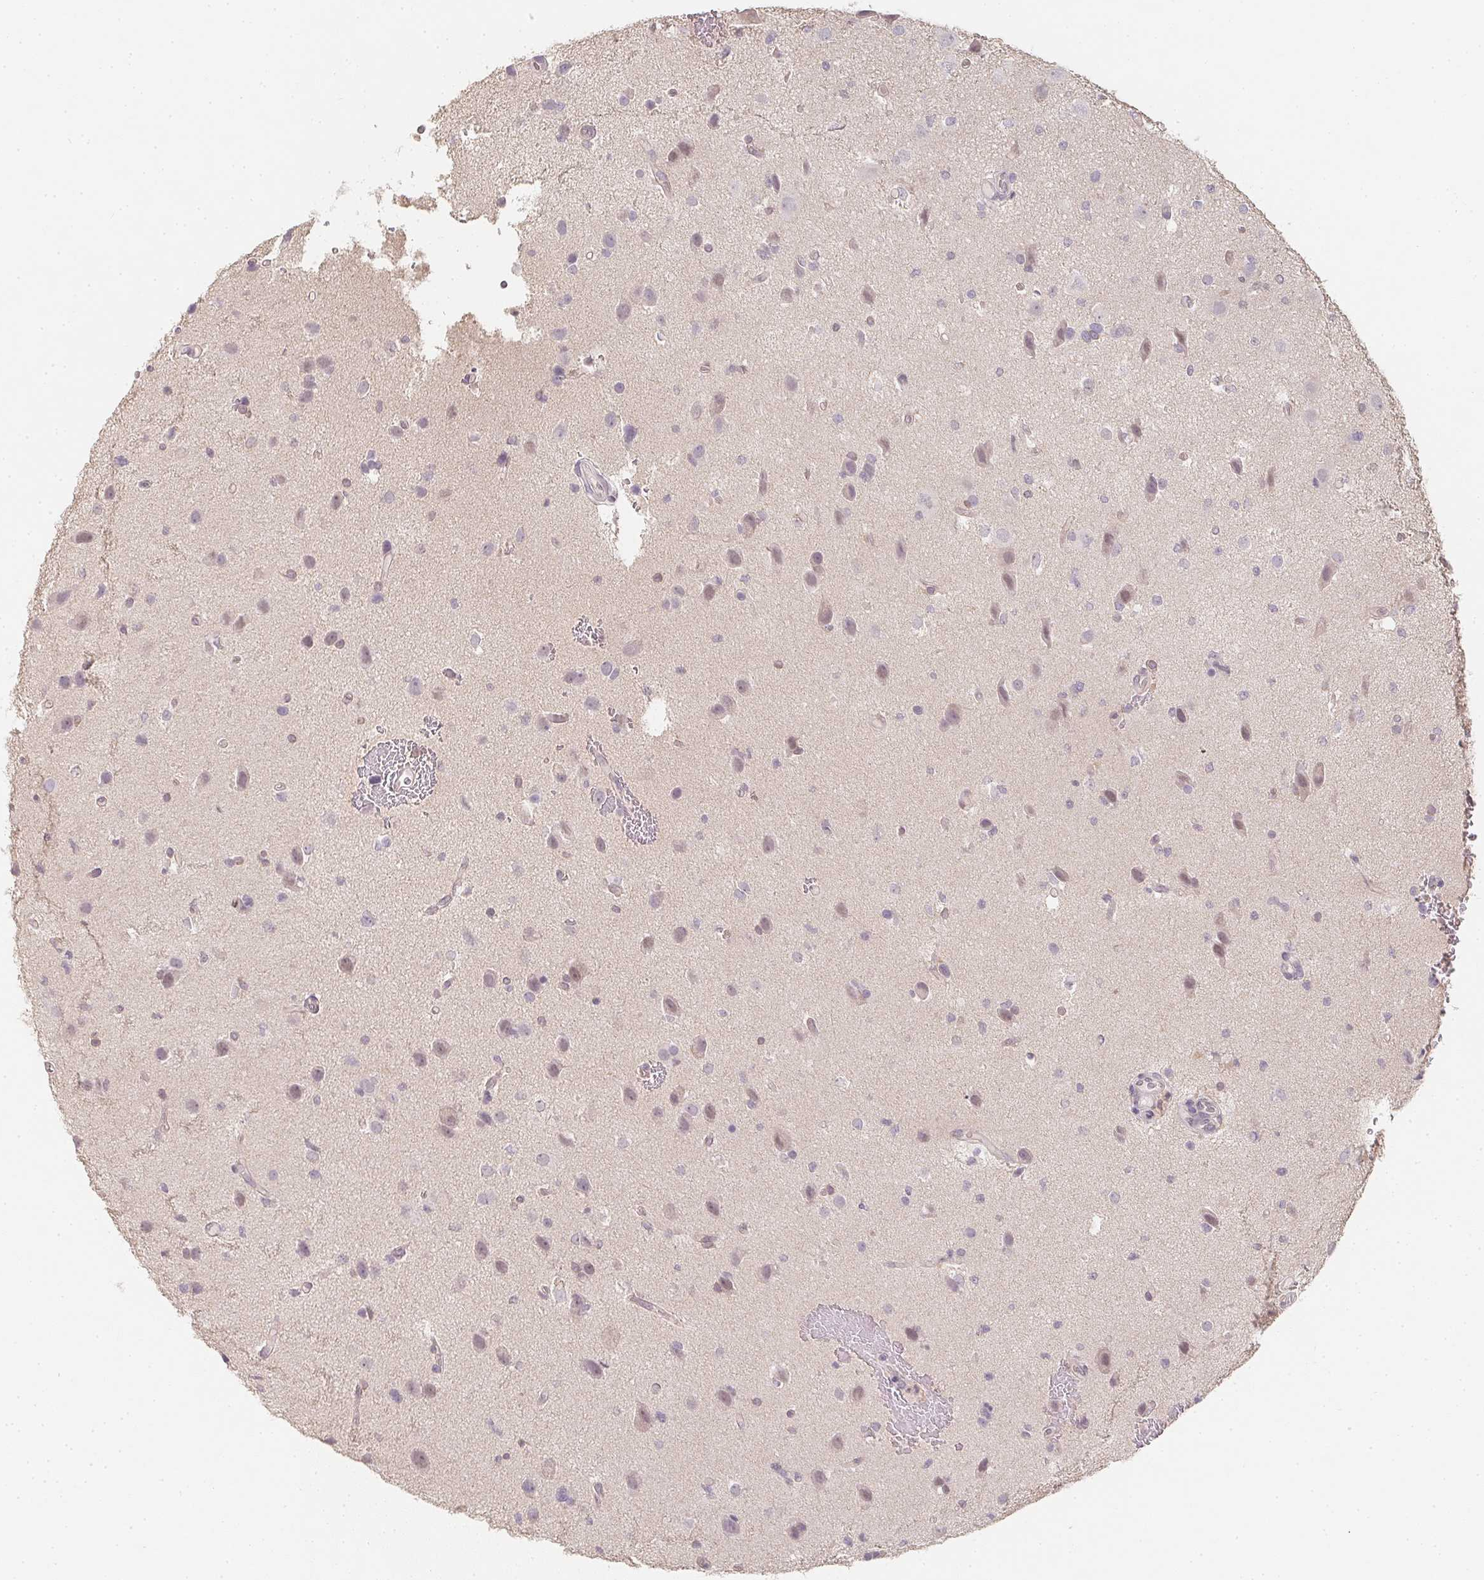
{"staining": {"intensity": "negative", "quantity": "none", "location": "none"}, "tissue": "glioma", "cell_type": "Tumor cells", "image_type": "cancer", "snomed": [{"axis": "morphology", "description": "Glioma, malignant, Low grade"}, {"axis": "topography", "description": "Brain"}], "caption": "Tumor cells show no significant positivity in glioma.", "gene": "SOAT1", "patient": {"sex": "female", "age": 32}}